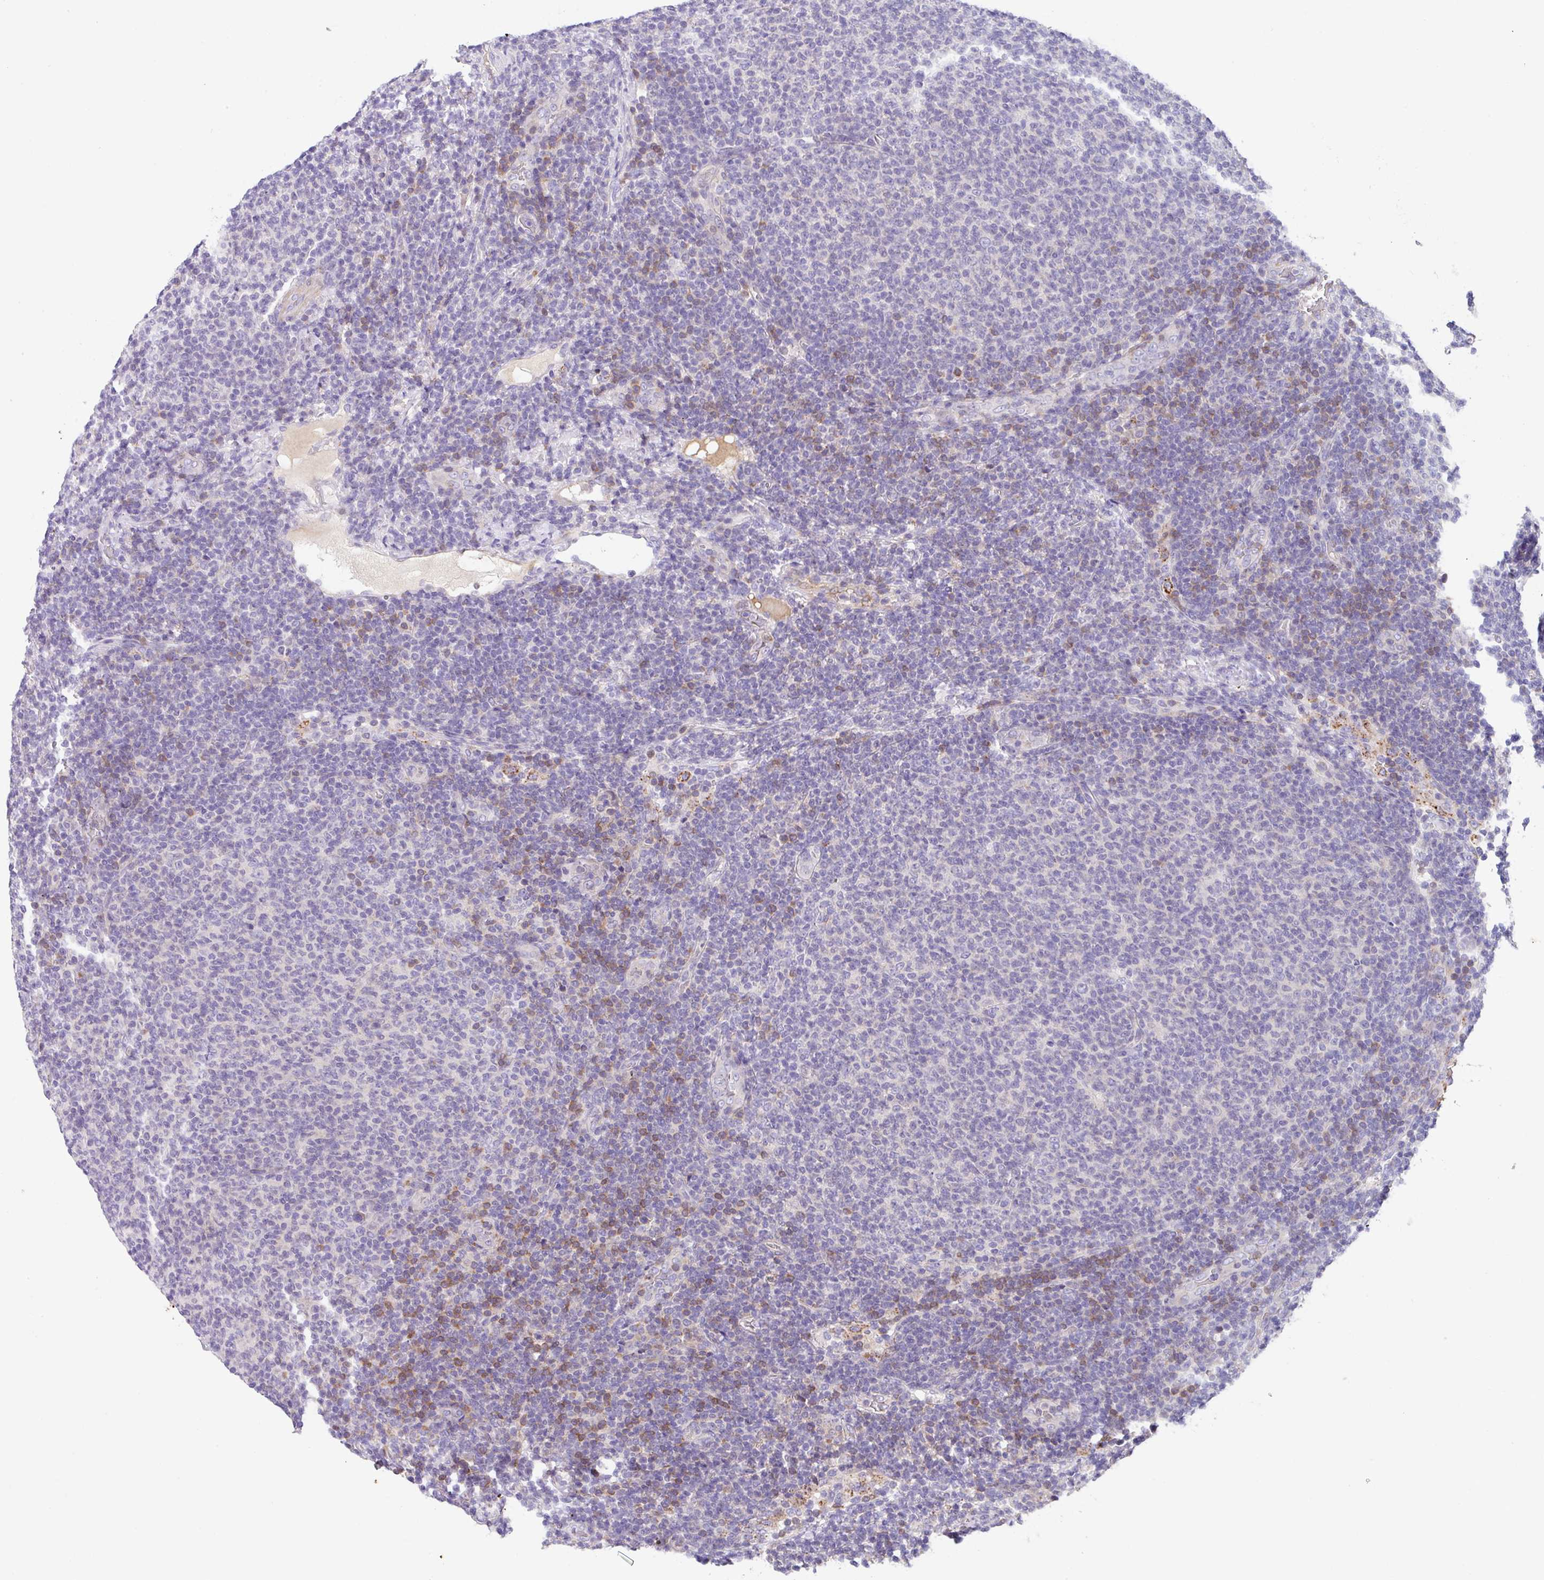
{"staining": {"intensity": "negative", "quantity": "none", "location": "none"}, "tissue": "lymphoma", "cell_type": "Tumor cells", "image_type": "cancer", "snomed": [{"axis": "morphology", "description": "Malignant lymphoma, non-Hodgkin's type, Low grade"}, {"axis": "topography", "description": "Lymph node"}], "caption": "Malignant lymphoma, non-Hodgkin's type (low-grade) was stained to show a protein in brown. There is no significant staining in tumor cells.", "gene": "DNAL1", "patient": {"sex": "male", "age": 66}}